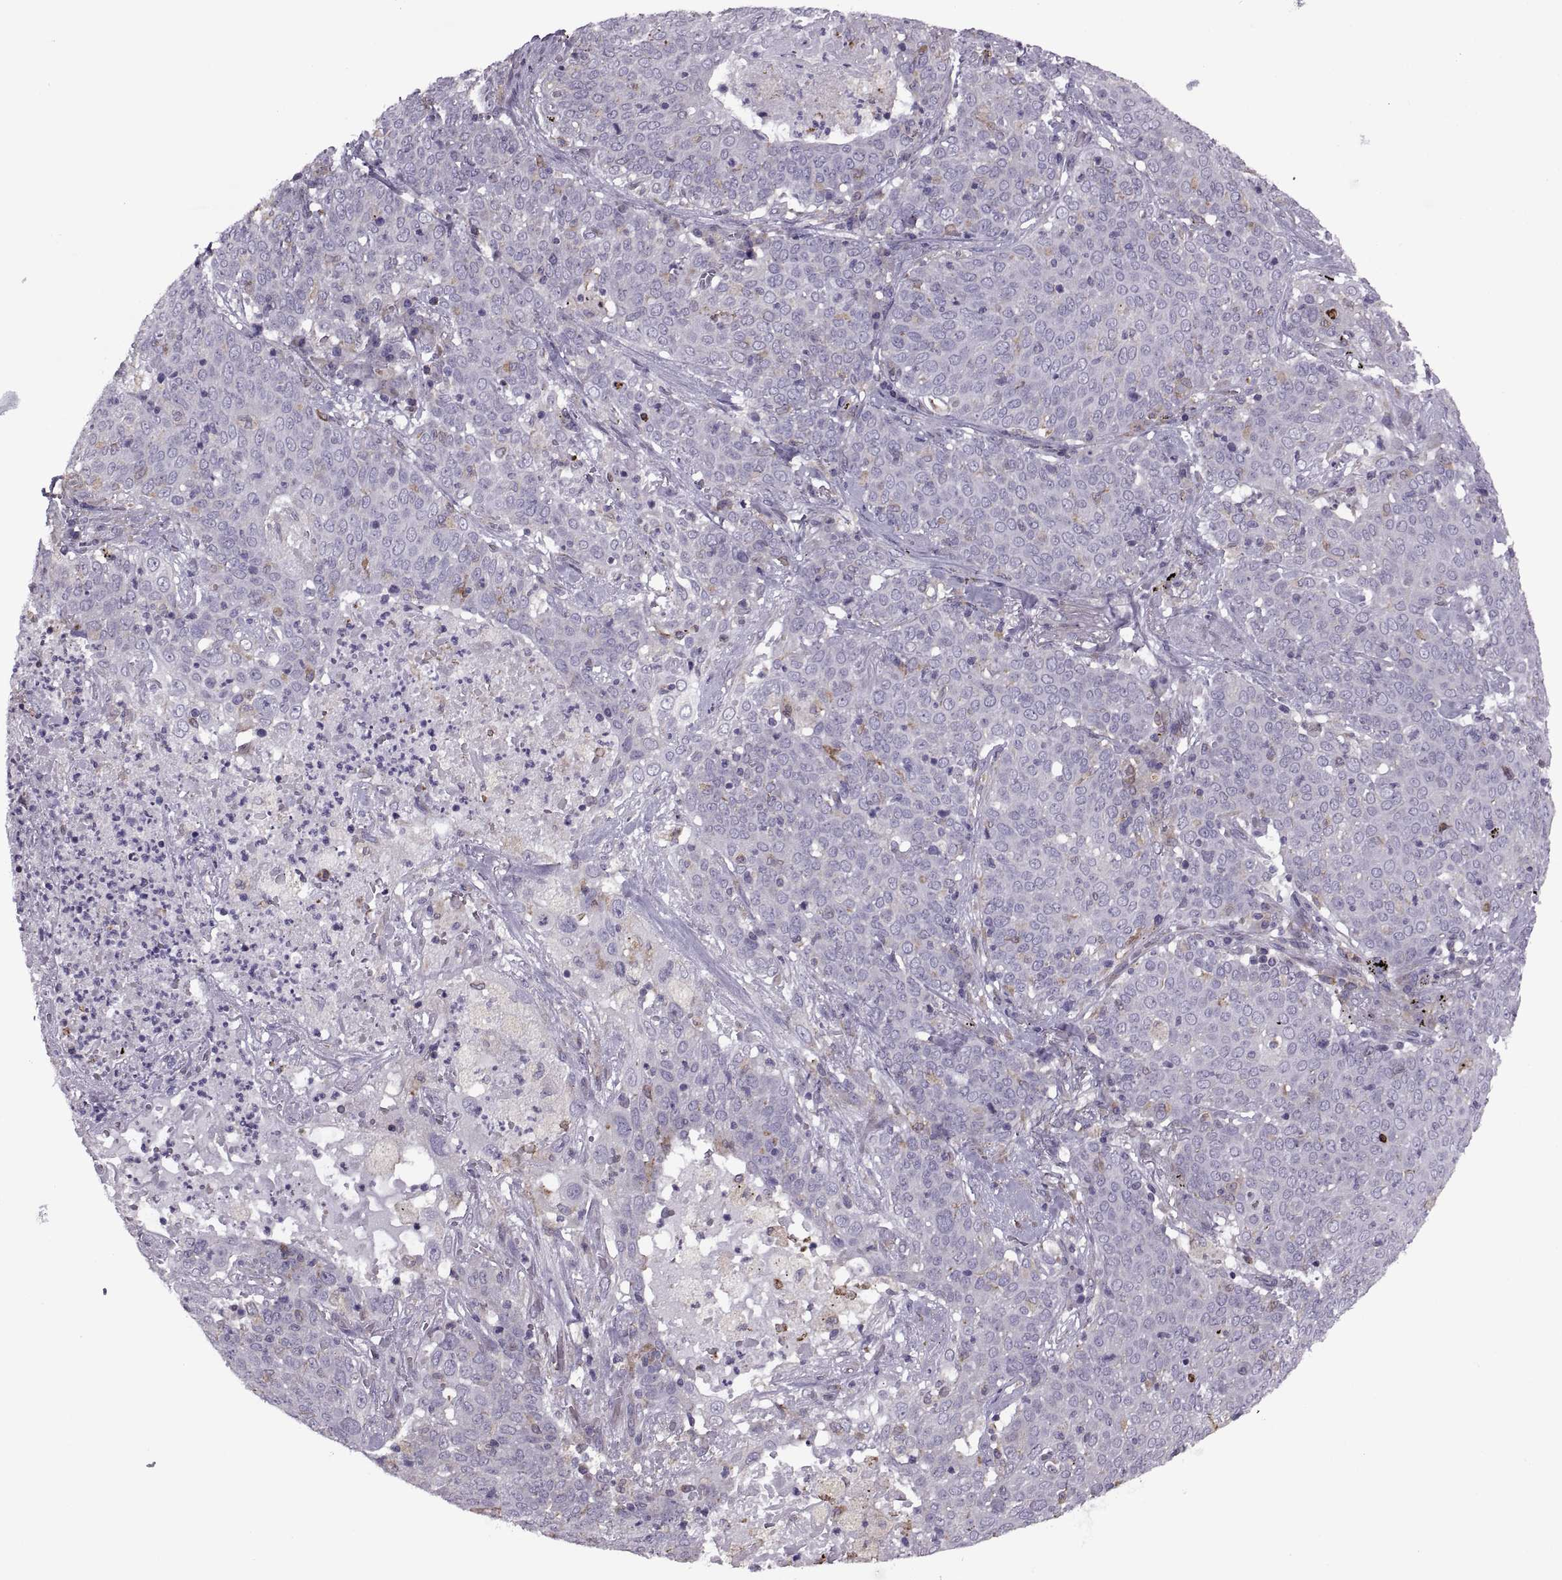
{"staining": {"intensity": "negative", "quantity": "none", "location": "none"}, "tissue": "lung cancer", "cell_type": "Tumor cells", "image_type": "cancer", "snomed": [{"axis": "morphology", "description": "Squamous cell carcinoma, NOS"}, {"axis": "topography", "description": "Lung"}], "caption": "DAB immunohistochemical staining of squamous cell carcinoma (lung) shows no significant expression in tumor cells.", "gene": "LETM2", "patient": {"sex": "male", "age": 82}}